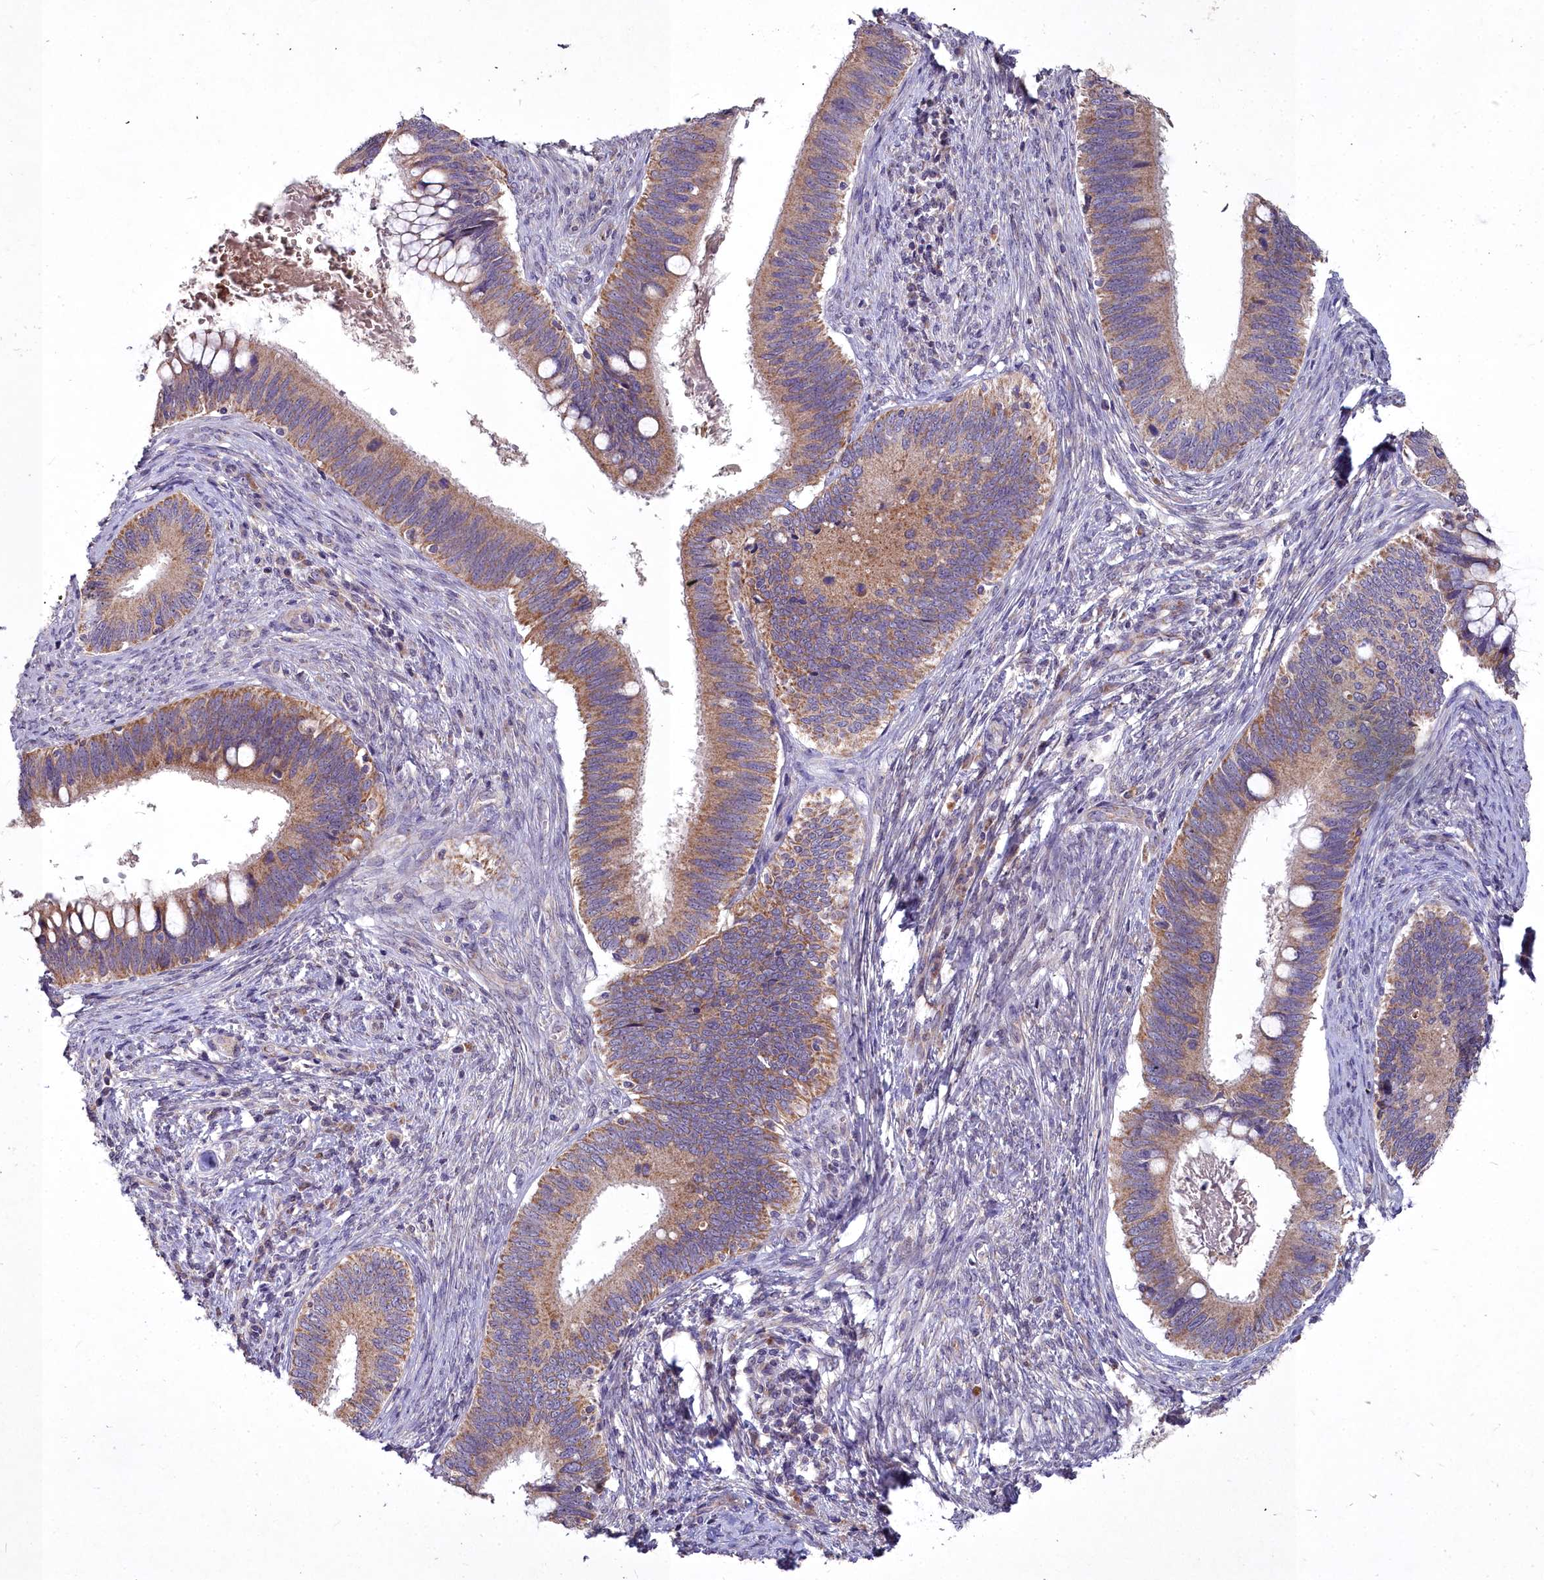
{"staining": {"intensity": "moderate", "quantity": ">75%", "location": "cytoplasmic/membranous"}, "tissue": "cervical cancer", "cell_type": "Tumor cells", "image_type": "cancer", "snomed": [{"axis": "morphology", "description": "Adenocarcinoma, NOS"}, {"axis": "topography", "description": "Cervix"}], "caption": "Protein expression by immunohistochemistry (IHC) demonstrates moderate cytoplasmic/membranous expression in approximately >75% of tumor cells in cervical cancer (adenocarcinoma).", "gene": "MICU2", "patient": {"sex": "female", "age": 42}}